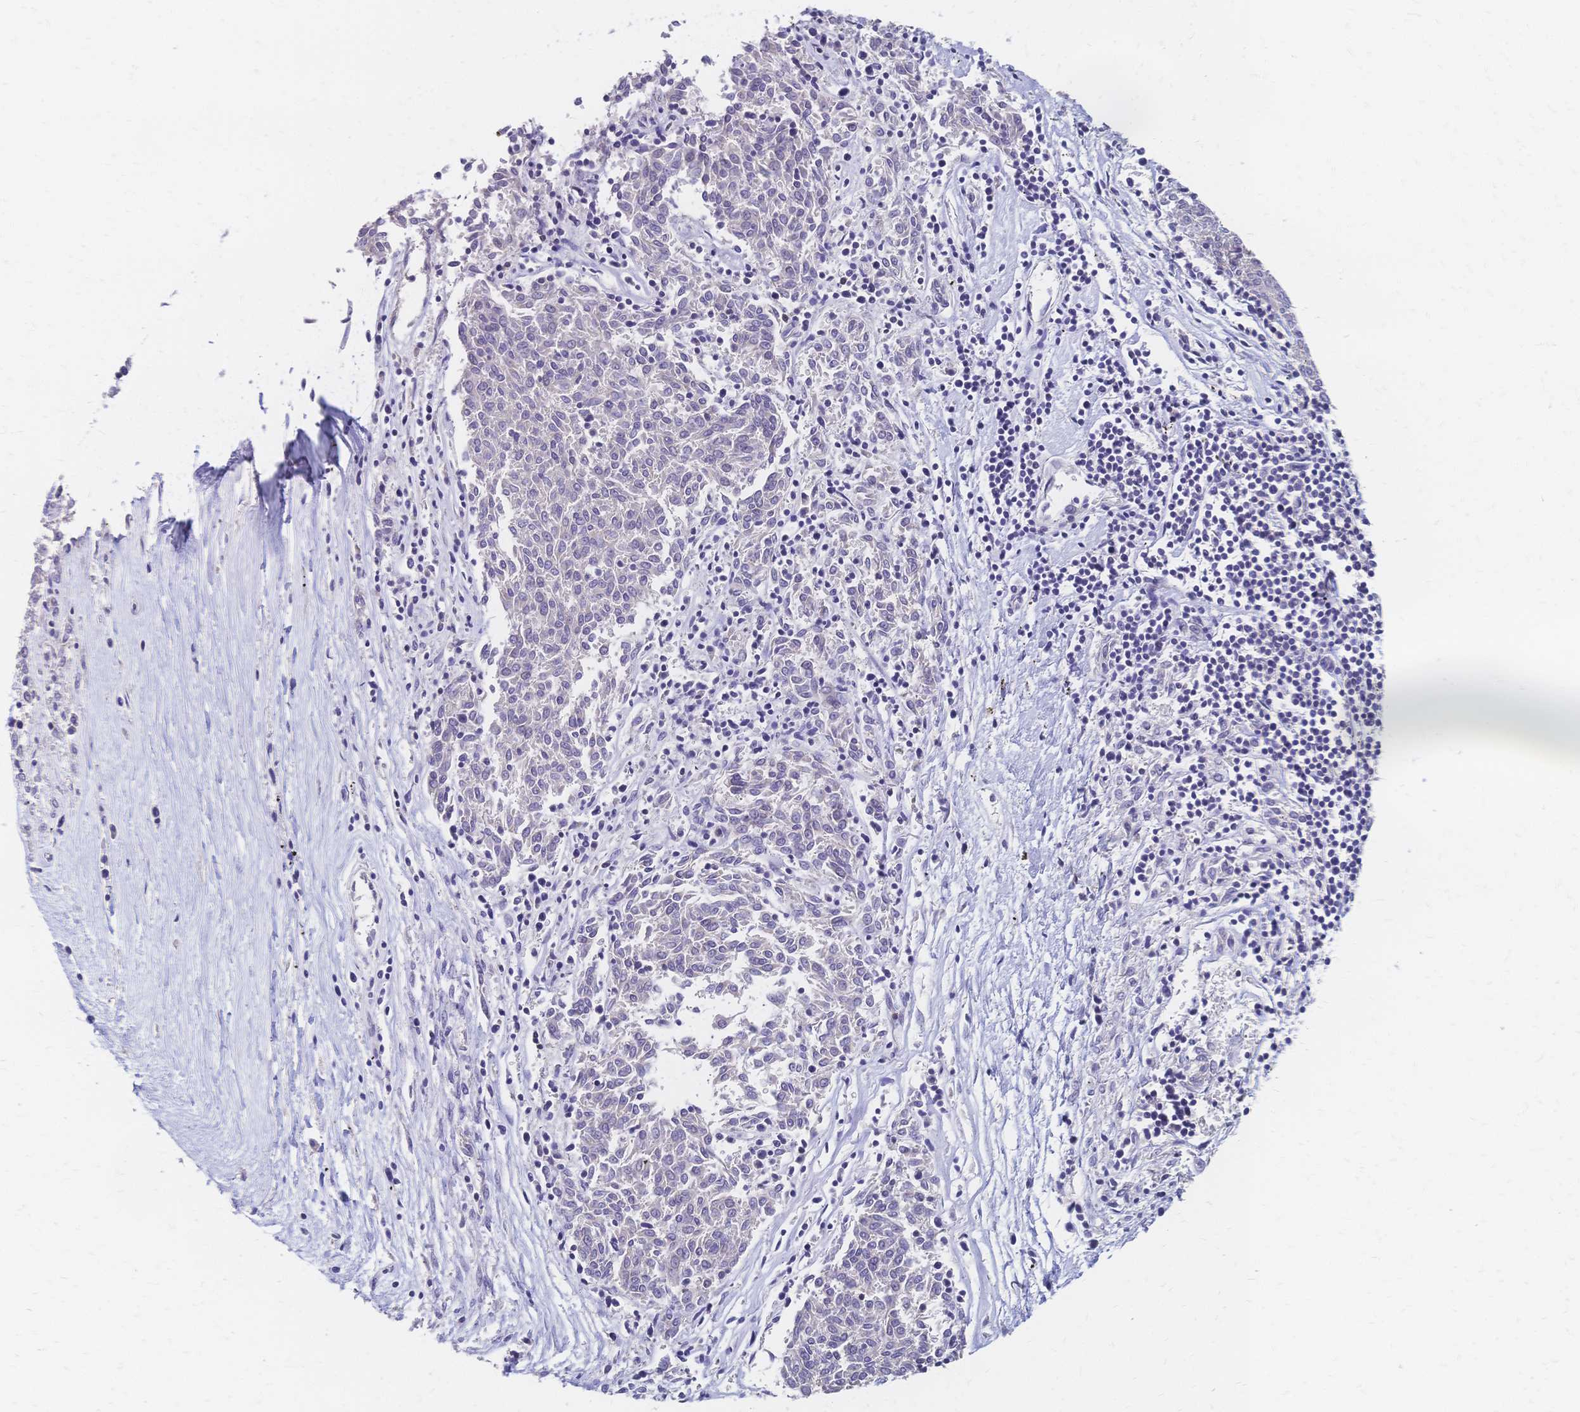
{"staining": {"intensity": "negative", "quantity": "none", "location": "none"}, "tissue": "melanoma", "cell_type": "Tumor cells", "image_type": "cancer", "snomed": [{"axis": "morphology", "description": "Malignant melanoma, NOS"}, {"axis": "topography", "description": "Skin"}], "caption": "Photomicrograph shows no protein positivity in tumor cells of malignant melanoma tissue.", "gene": "DTNB", "patient": {"sex": "female", "age": 72}}